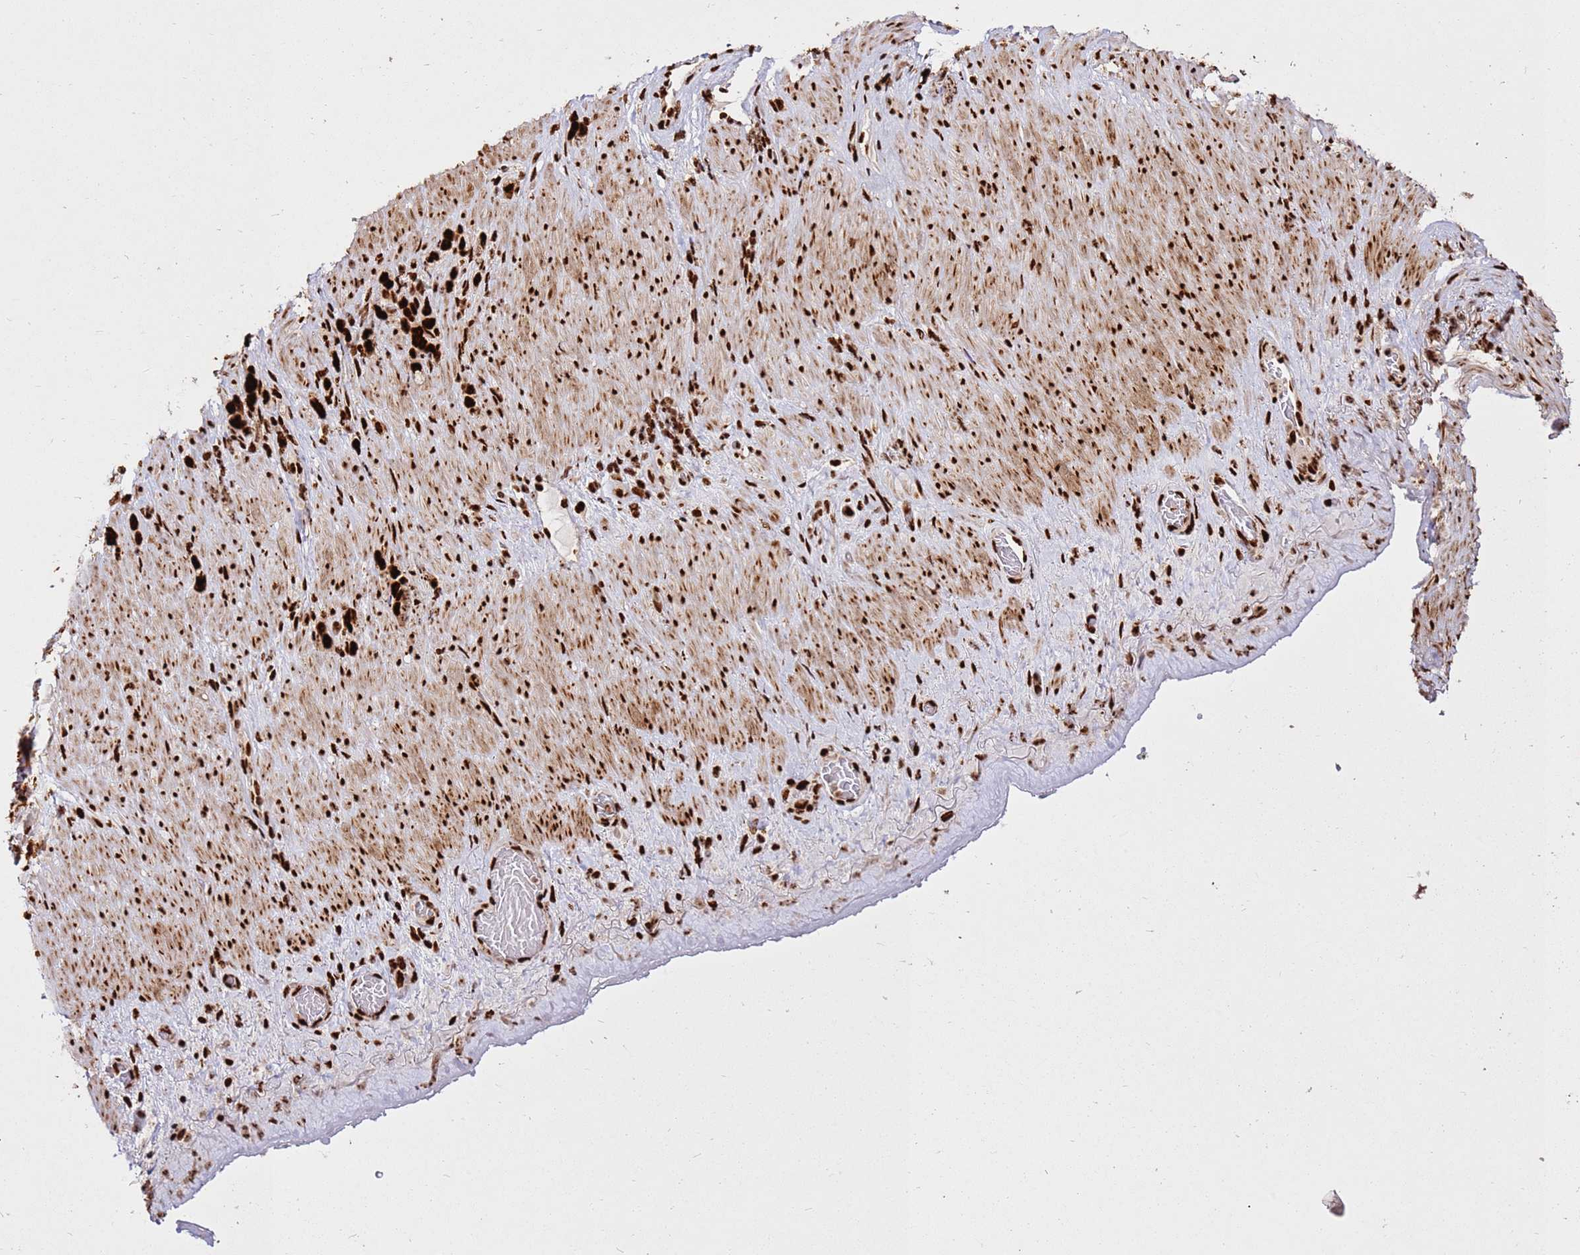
{"staining": {"intensity": "strong", "quantity": ">75%", "location": "nuclear"}, "tissue": "stomach cancer", "cell_type": "Tumor cells", "image_type": "cancer", "snomed": [{"axis": "morphology", "description": "Adenocarcinoma, NOS"}, {"axis": "topography", "description": "Stomach"}], "caption": "Immunohistochemical staining of human stomach adenocarcinoma shows high levels of strong nuclear positivity in about >75% of tumor cells.", "gene": "HNRNPAB", "patient": {"sex": "female", "age": 65}}